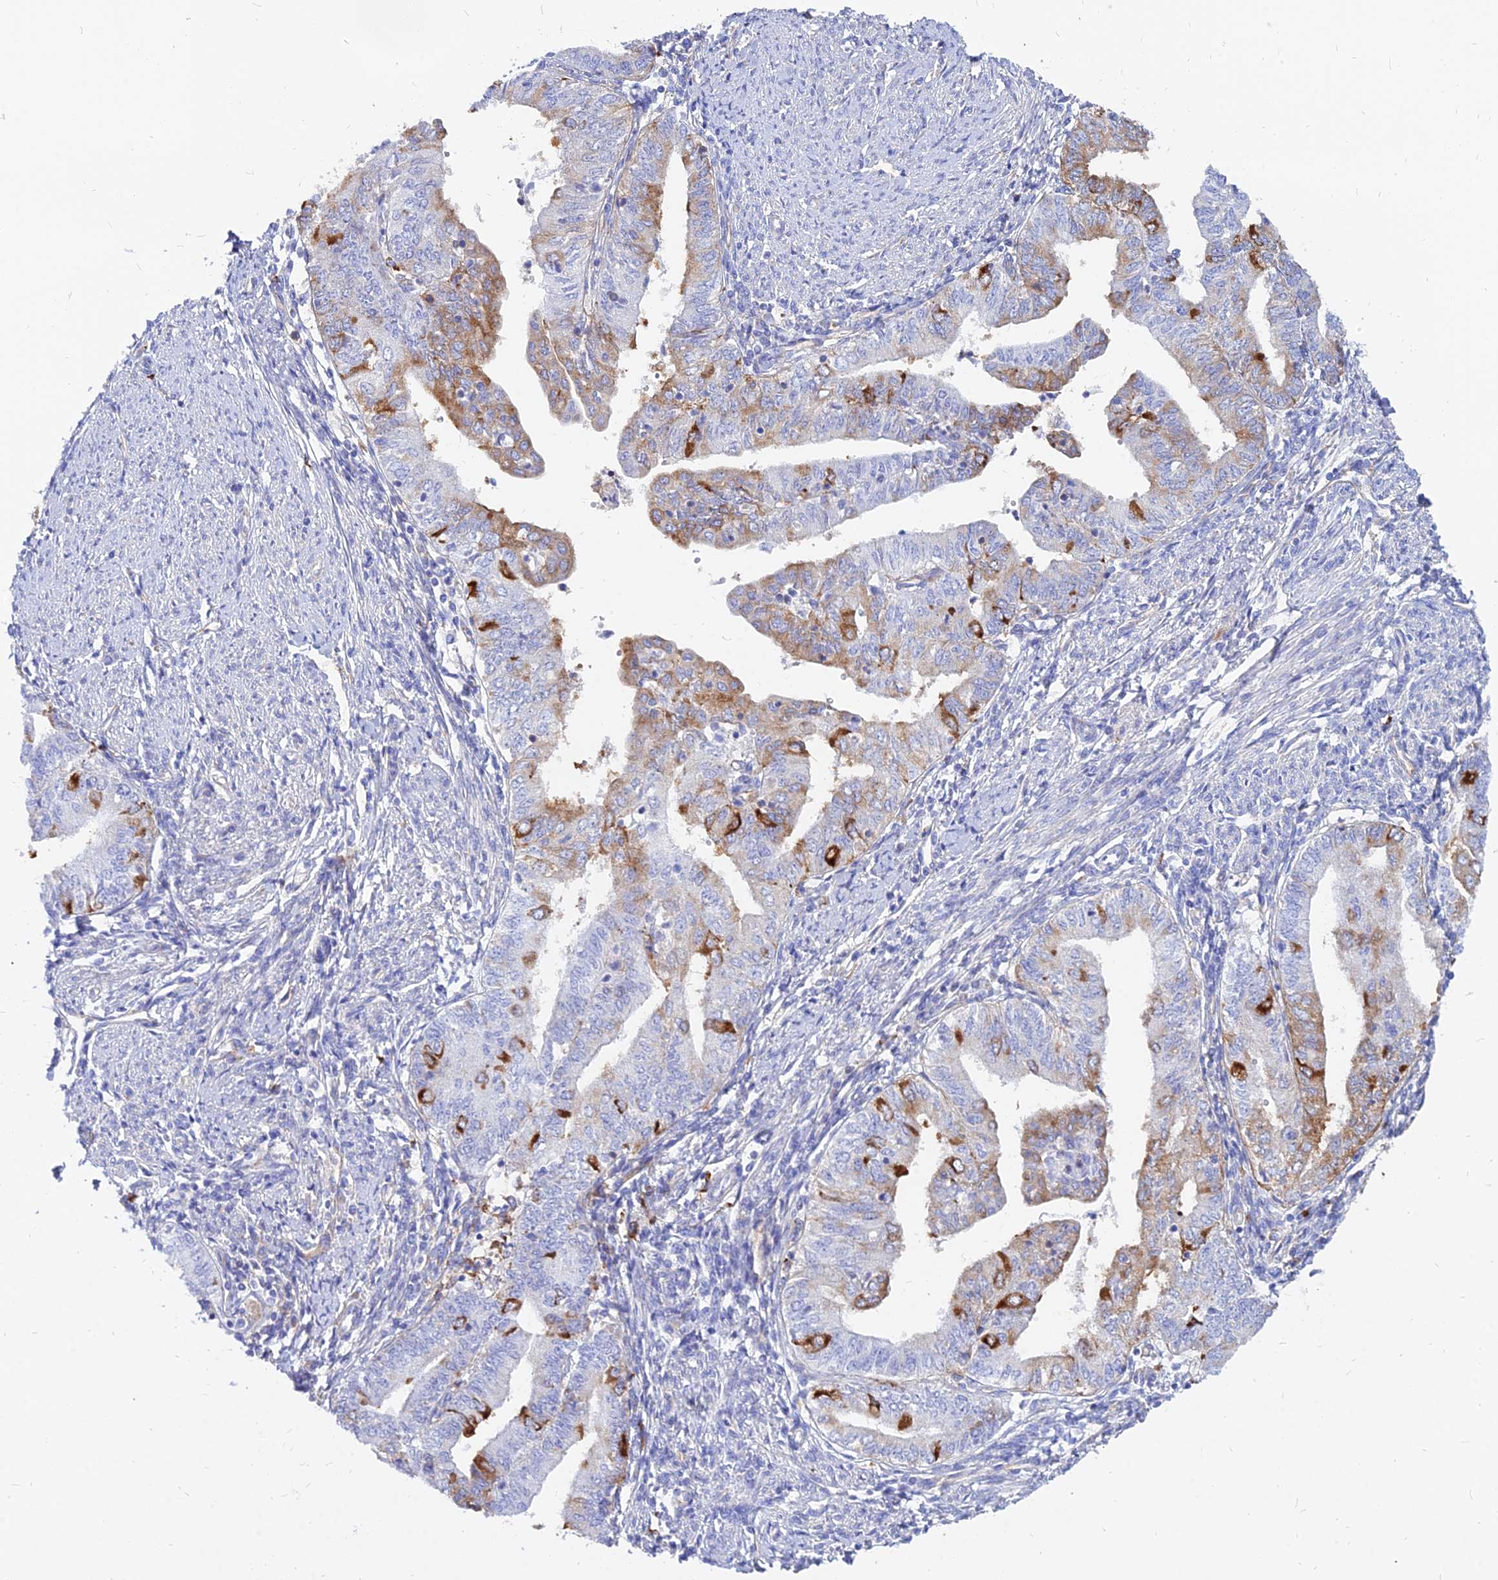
{"staining": {"intensity": "strong", "quantity": "<25%", "location": "cytoplasmic/membranous"}, "tissue": "endometrial cancer", "cell_type": "Tumor cells", "image_type": "cancer", "snomed": [{"axis": "morphology", "description": "Adenocarcinoma, NOS"}, {"axis": "topography", "description": "Endometrium"}], "caption": "IHC micrograph of human adenocarcinoma (endometrial) stained for a protein (brown), which shows medium levels of strong cytoplasmic/membranous expression in about <25% of tumor cells.", "gene": "AGTRAP", "patient": {"sex": "female", "age": 66}}